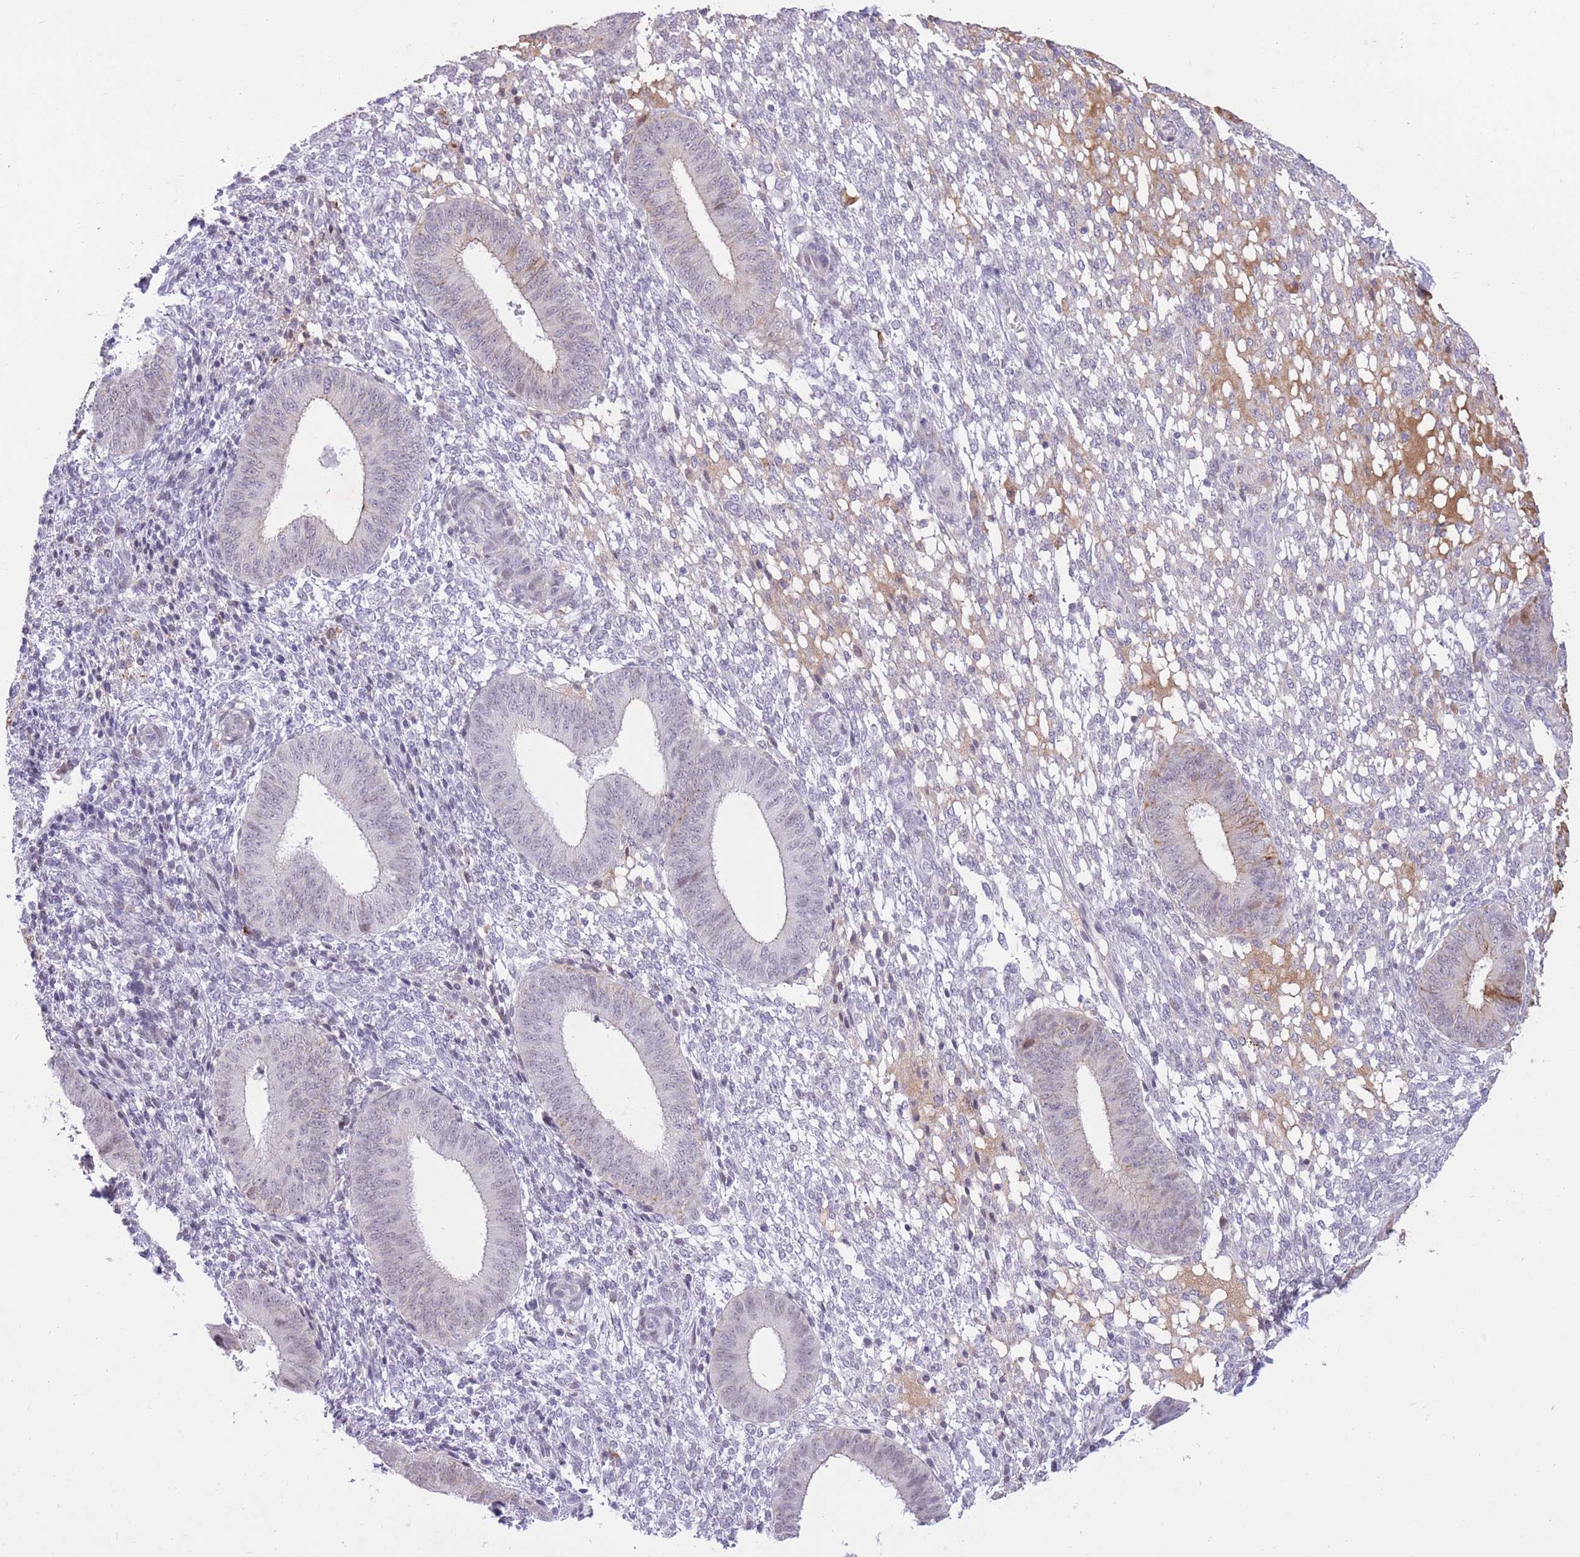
{"staining": {"intensity": "negative", "quantity": "none", "location": "none"}, "tissue": "endometrium", "cell_type": "Cells in endometrial stroma", "image_type": "normal", "snomed": [{"axis": "morphology", "description": "Normal tissue, NOS"}, {"axis": "topography", "description": "Endometrium"}], "caption": "IHC histopathology image of unremarkable endometrium stained for a protein (brown), which reveals no positivity in cells in endometrial stroma. (Immunohistochemistry (ihc), brightfield microscopy, high magnification).", "gene": "MEIS3", "patient": {"sex": "female", "age": 49}}